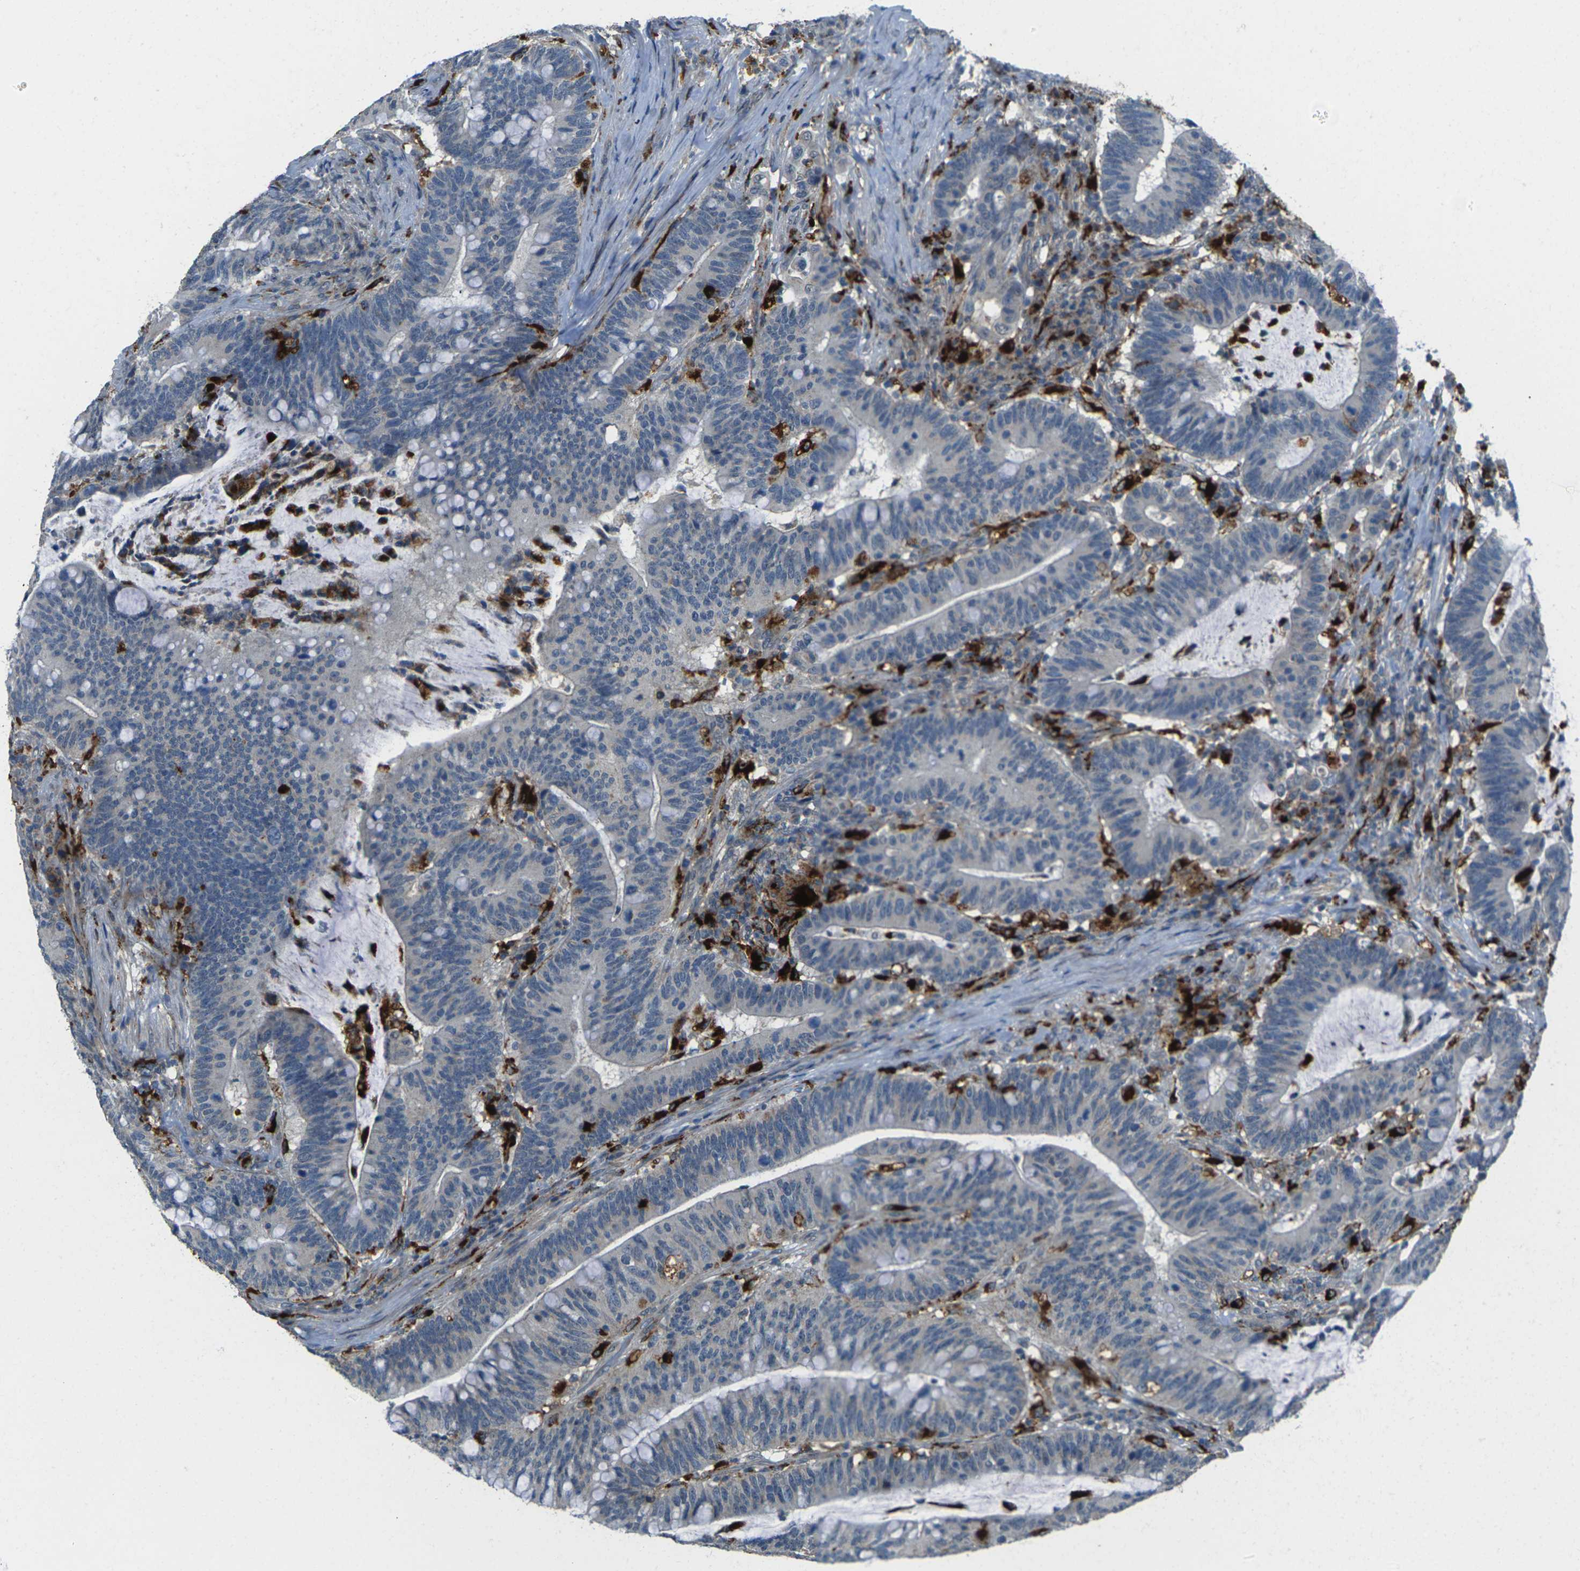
{"staining": {"intensity": "negative", "quantity": "none", "location": "none"}, "tissue": "colorectal cancer", "cell_type": "Tumor cells", "image_type": "cancer", "snomed": [{"axis": "morphology", "description": "Normal tissue, NOS"}, {"axis": "morphology", "description": "Adenocarcinoma, NOS"}, {"axis": "topography", "description": "Colon"}], "caption": "This is an IHC micrograph of human colorectal cancer. There is no staining in tumor cells.", "gene": "SLC31A2", "patient": {"sex": "female", "age": 66}}